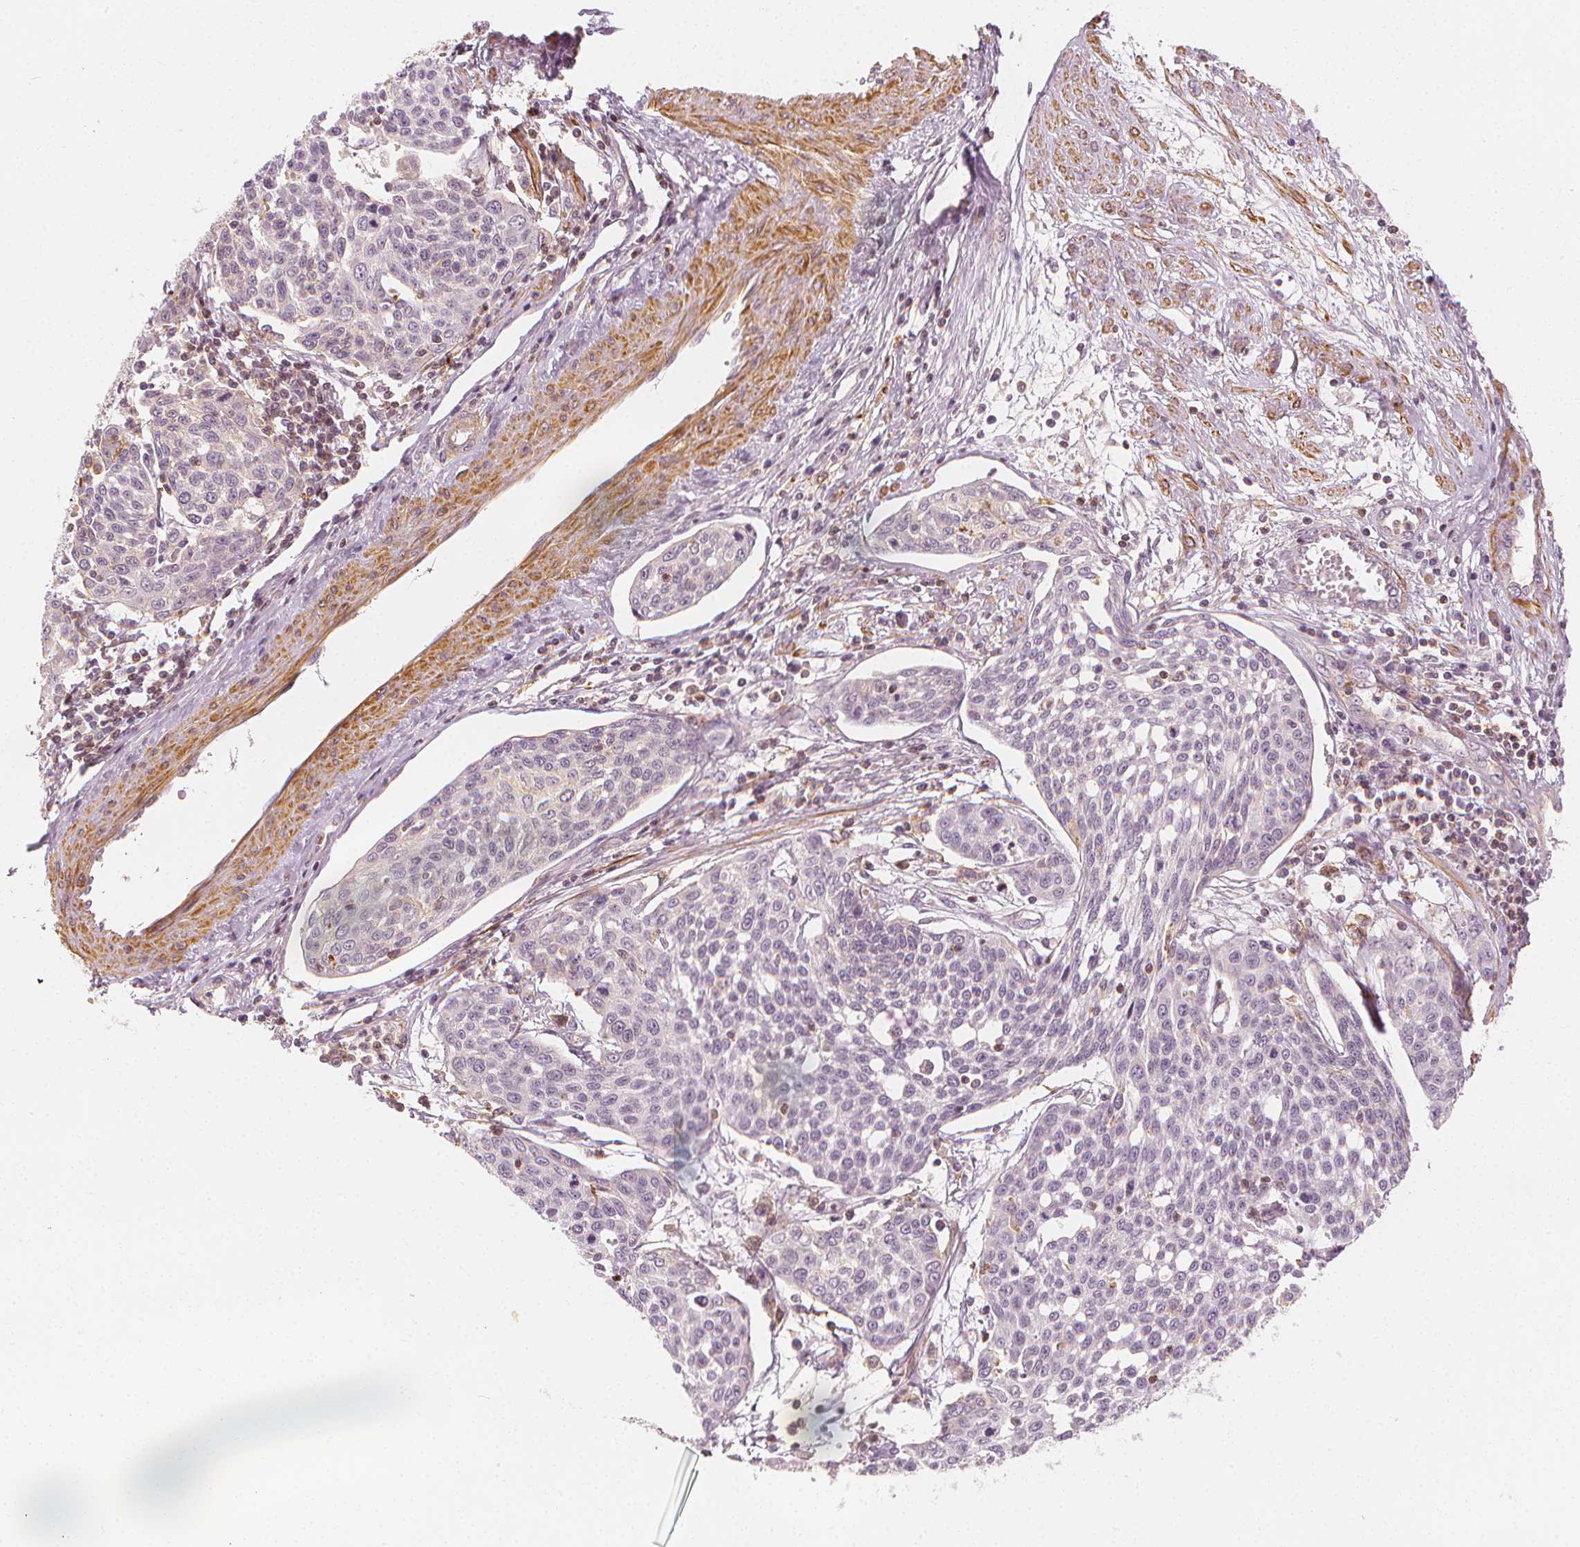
{"staining": {"intensity": "negative", "quantity": "none", "location": "none"}, "tissue": "cervical cancer", "cell_type": "Tumor cells", "image_type": "cancer", "snomed": [{"axis": "morphology", "description": "Squamous cell carcinoma, NOS"}, {"axis": "topography", "description": "Cervix"}], "caption": "Immunohistochemistry (IHC) micrograph of squamous cell carcinoma (cervical) stained for a protein (brown), which displays no positivity in tumor cells.", "gene": "ARHGAP26", "patient": {"sex": "female", "age": 34}}